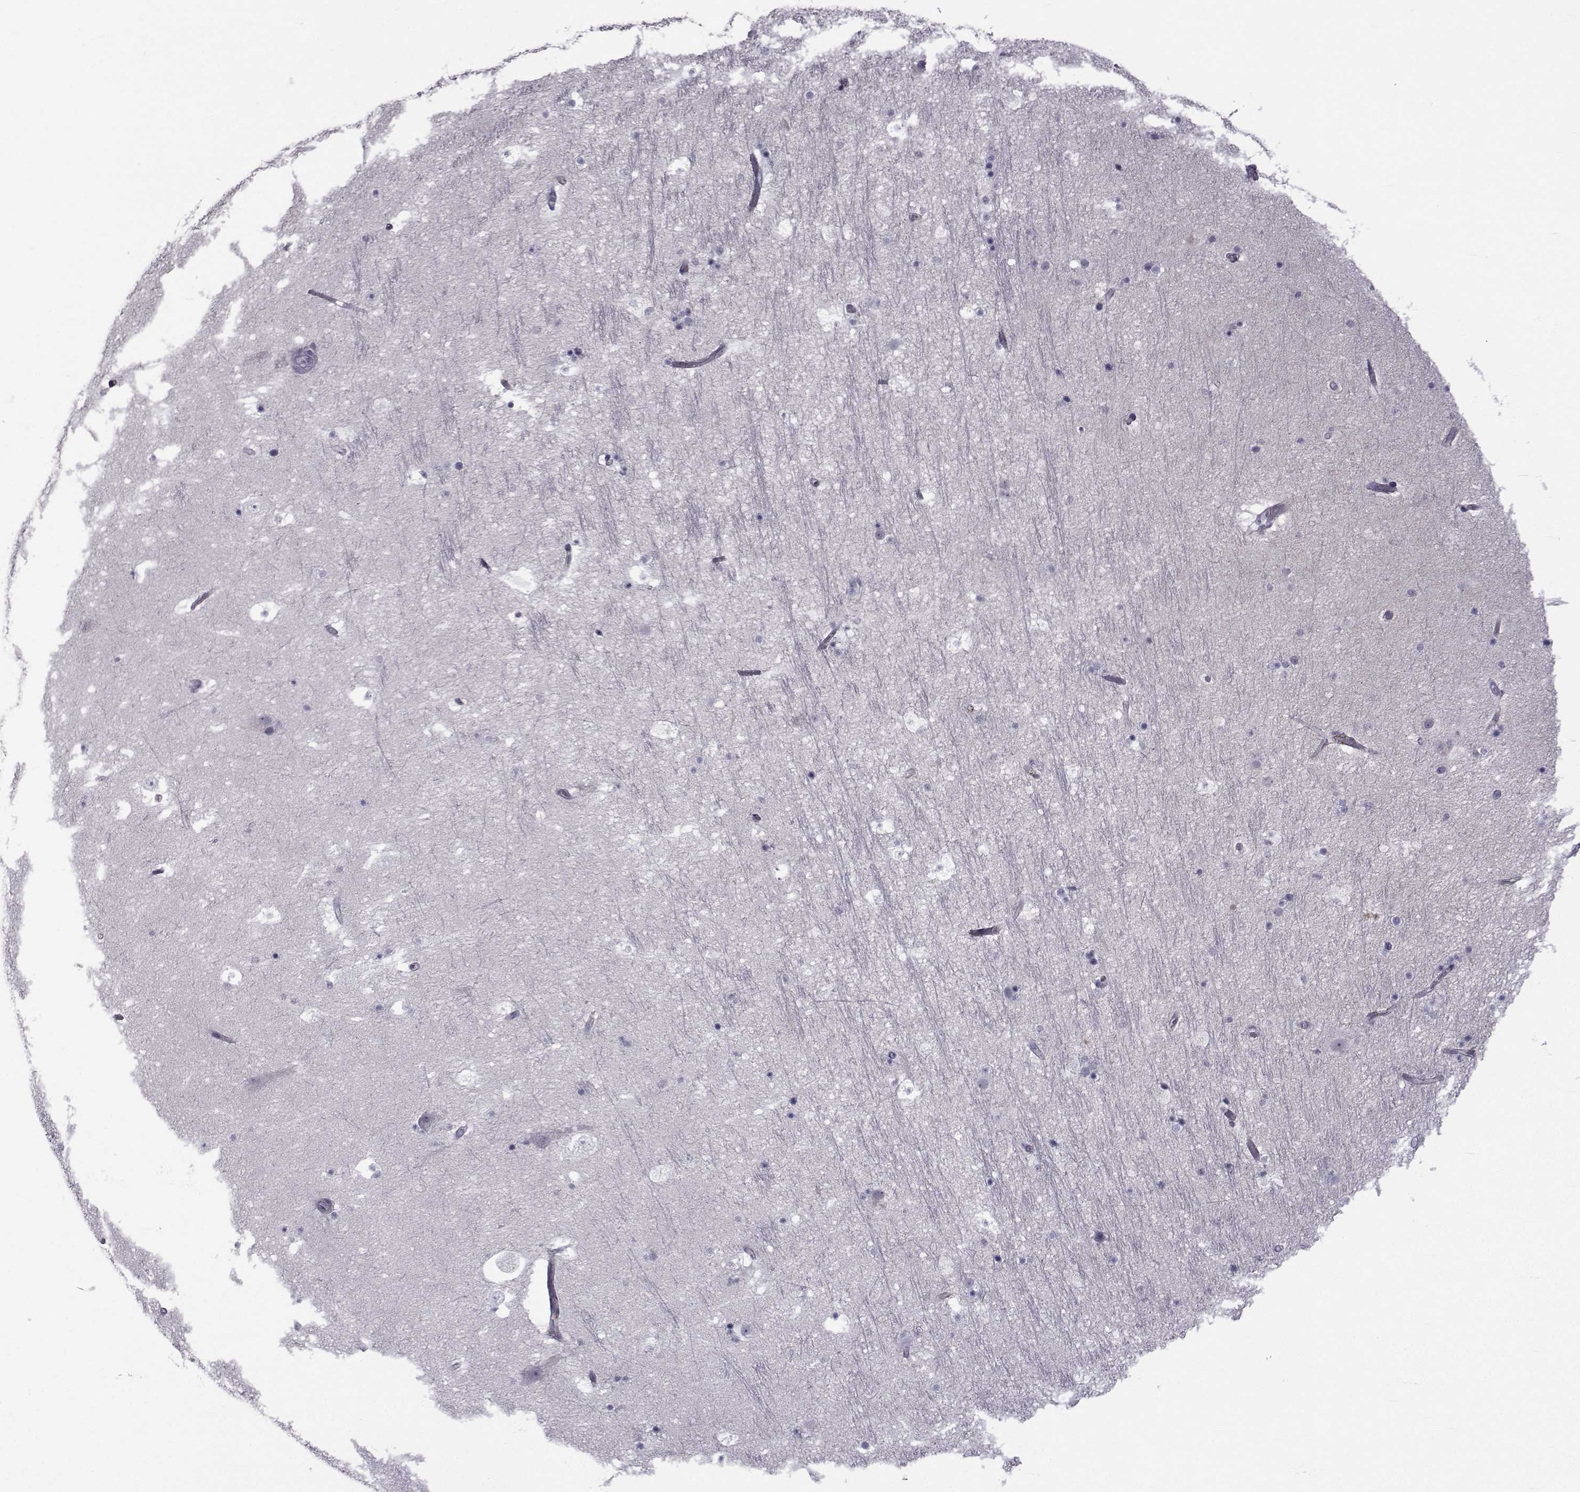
{"staining": {"intensity": "negative", "quantity": "none", "location": "none"}, "tissue": "hippocampus", "cell_type": "Glial cells", "image_type": "normal", "snomed": [{"axis": "morphology", "description": "Normal tissue, NOS"}, {"axis": "topography", "description": "Hippocampus"}], "caption": "Immunohistochemistry (IHC) micrograph of unremarkable human hippocampus stained for a protein (brown), which reveals no positivity in glial cells. (DAB immunohistochemistry (IHC) visualized using brightfield microscopy, high magnification).", "gene": "SLC30A10", "patient": {"sex": "male", "age": 51}}